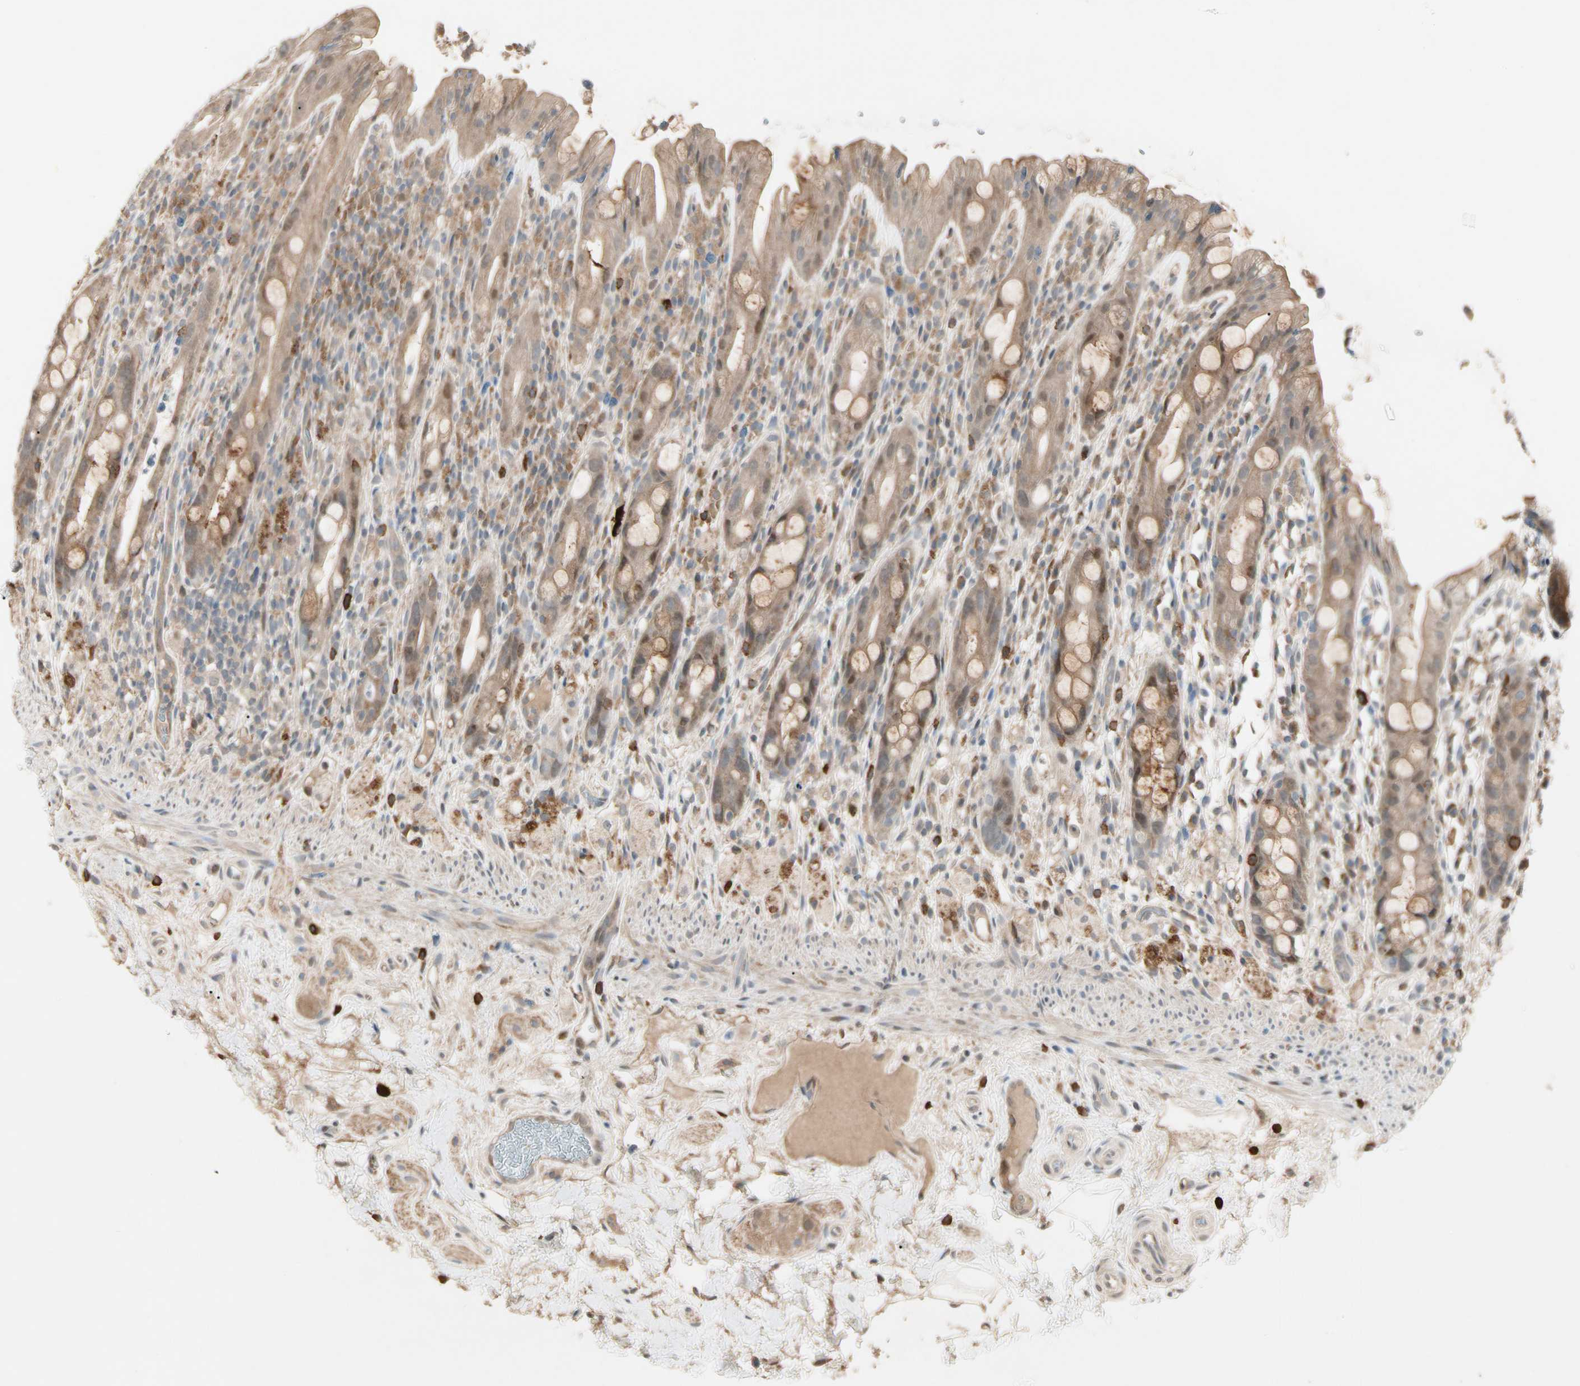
{"staining": {"intensity": "moderate", "quantity": "25%-75%", "location": "cytoplasmic/membranous"}, "tissue": "rectum", "cell_type": "Glandular cells", "image_type": "normal", "snomed": [{"axis": "morphology", "description": "Normal tissue, NOS"}, {"axis": "topography", "description": "Rectum"}], "caption": "A medium amount of moderate cytoplasmic/membranous positivity is appreciated in about 25%-75% of glandular cells in benign rectum.", "gene": "ATG4C", "patient": {"sex": "male", "age": 44}}